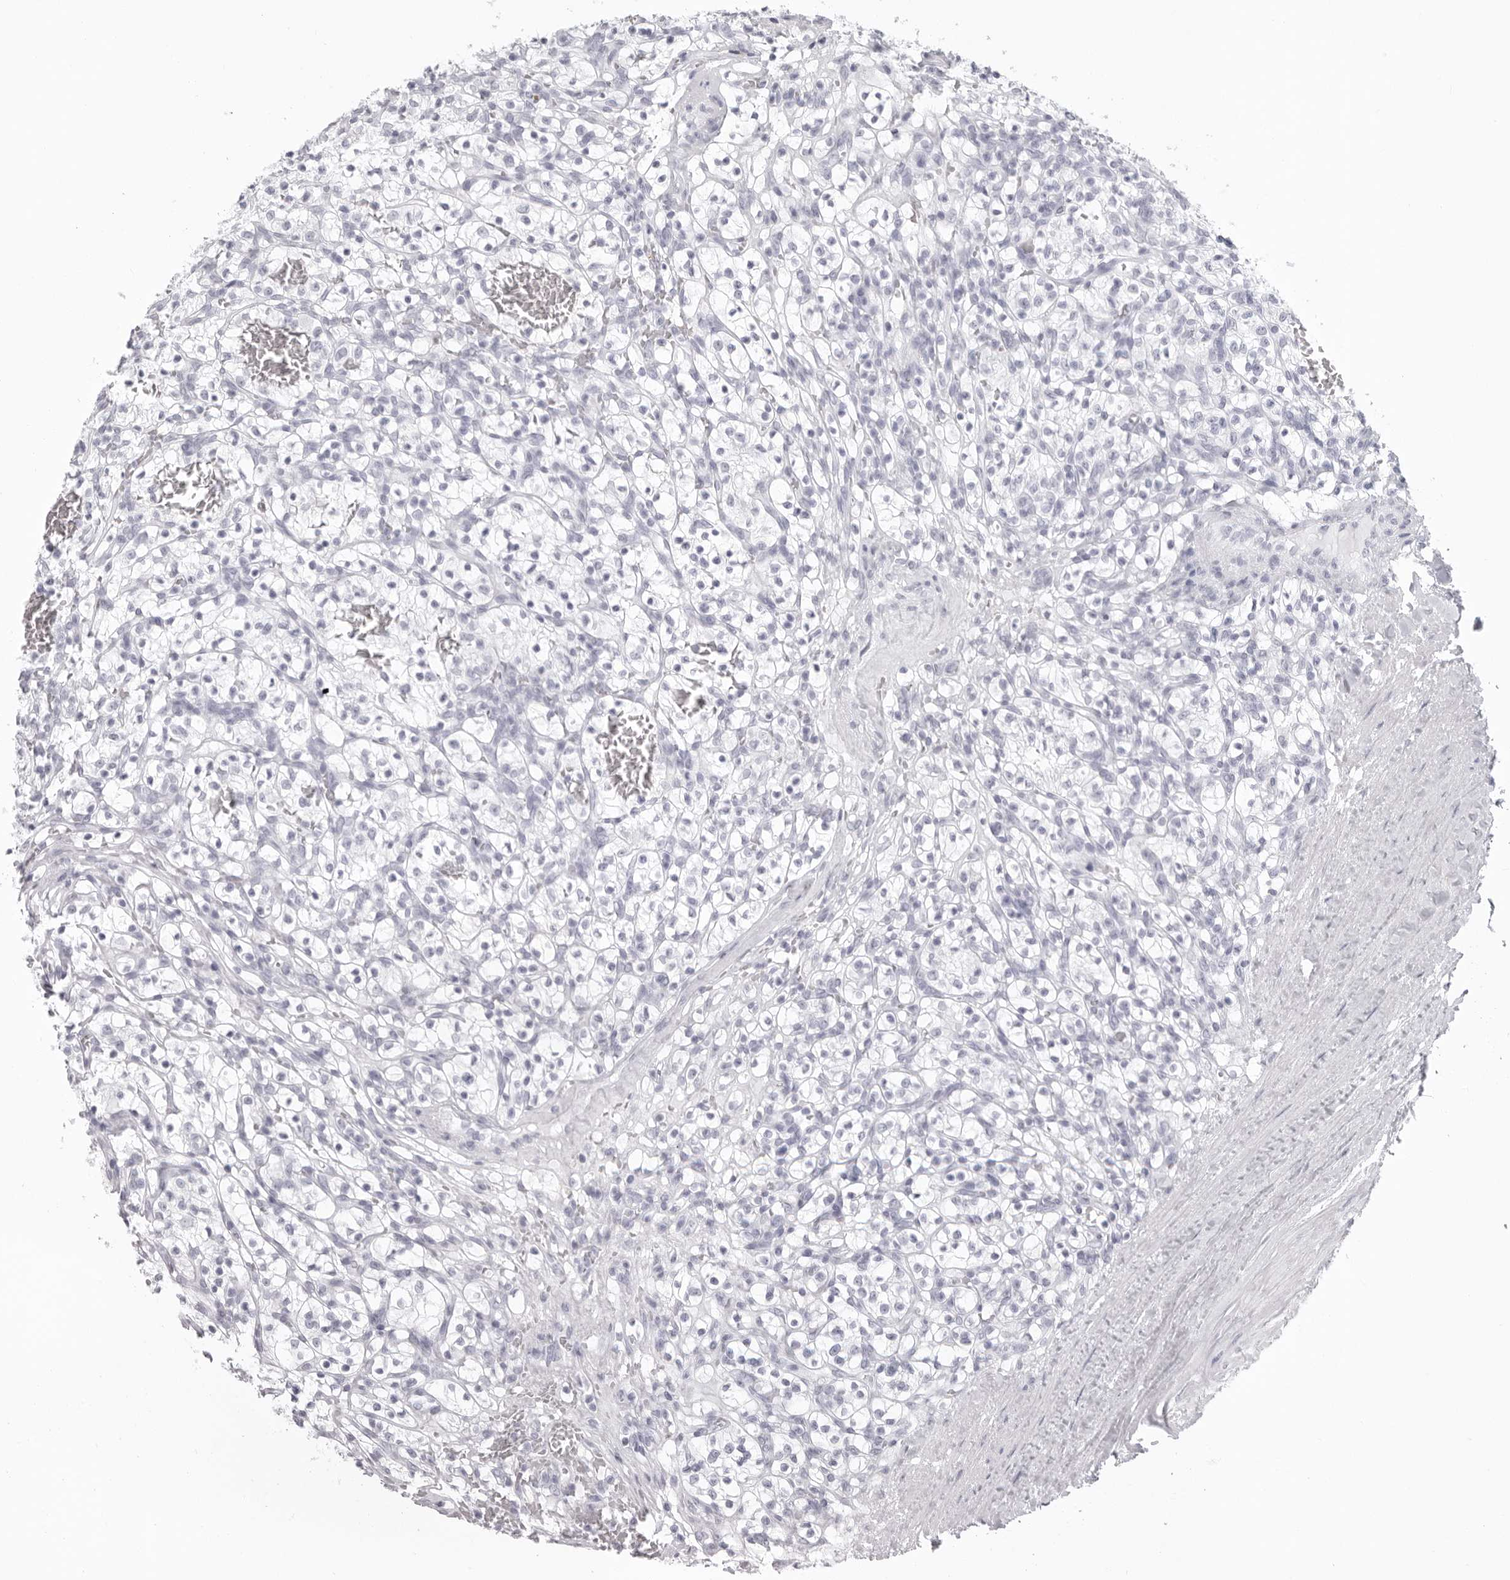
{"staining": {"intensity": "negative", "quantity": "none", "location": "none"}, "tissue": "renal cancer", "cell_type": "Tumor cells", "image_type": "cancer", "snomed": [{"axis": "morphology", "description": "Adenocarcinoma, NOS"}, {"axis": "topography", "description": "Kidney"}], "caption": "Histopathology image shows no significant protein staining in tumor cells of renal adenocarcinoma. Brightfield microscopy of immunohistochemistry (IHC) stained with DAB (brown) and hematoxylin (blue), captured at high magnification.", "gene": "KLK9", "patient": {"sex": "female", "age": 57}}